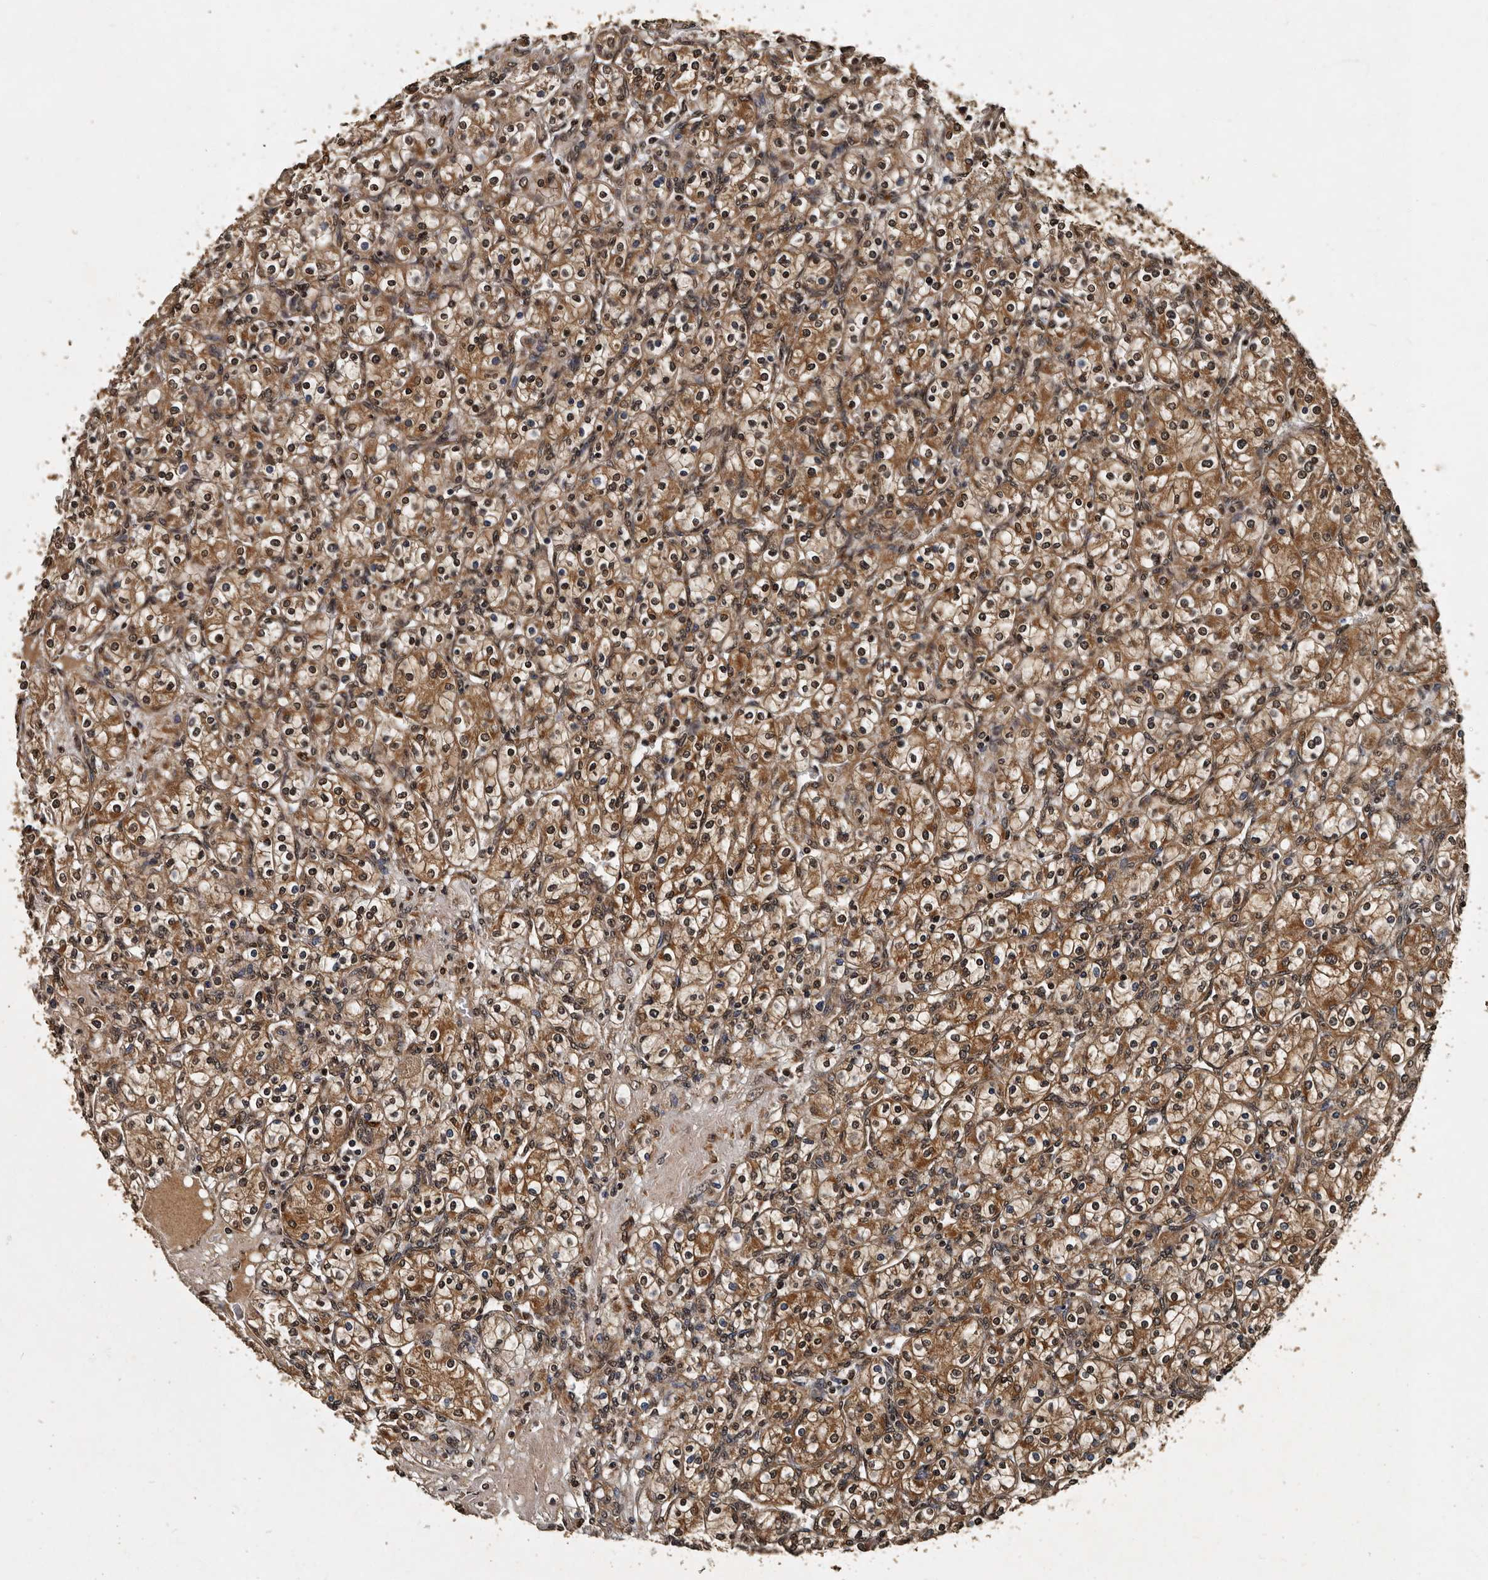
{"staining": {"intensity": "moderate", "quantity": ">75%", "location": "cytoplasmic/membranous,nuclear"}, "tissue": "renal cancer", "cell_type": "Tumor cells", "image_type": "cancer", "snomed": [{"axis": "morphology", "description": "Adenocarcinoma, NOS"}, {"axis": "topography", "description": "Kidney"}], "caption": "Immunohistochemistry (IHC) image of neoplastic tissue: adenocarcinoma (renal) stained using immunohistochemistry (IHC) demonstrates medium levels of moderate protein expression localized specifically in the cytoplasmic/membranous and nuclear of tumor cells, appearing as a cytoplasmic/membranous and nuclear brown color.", "gene": "CPNE3", "patient": {"sex": "male", "age": 77}}